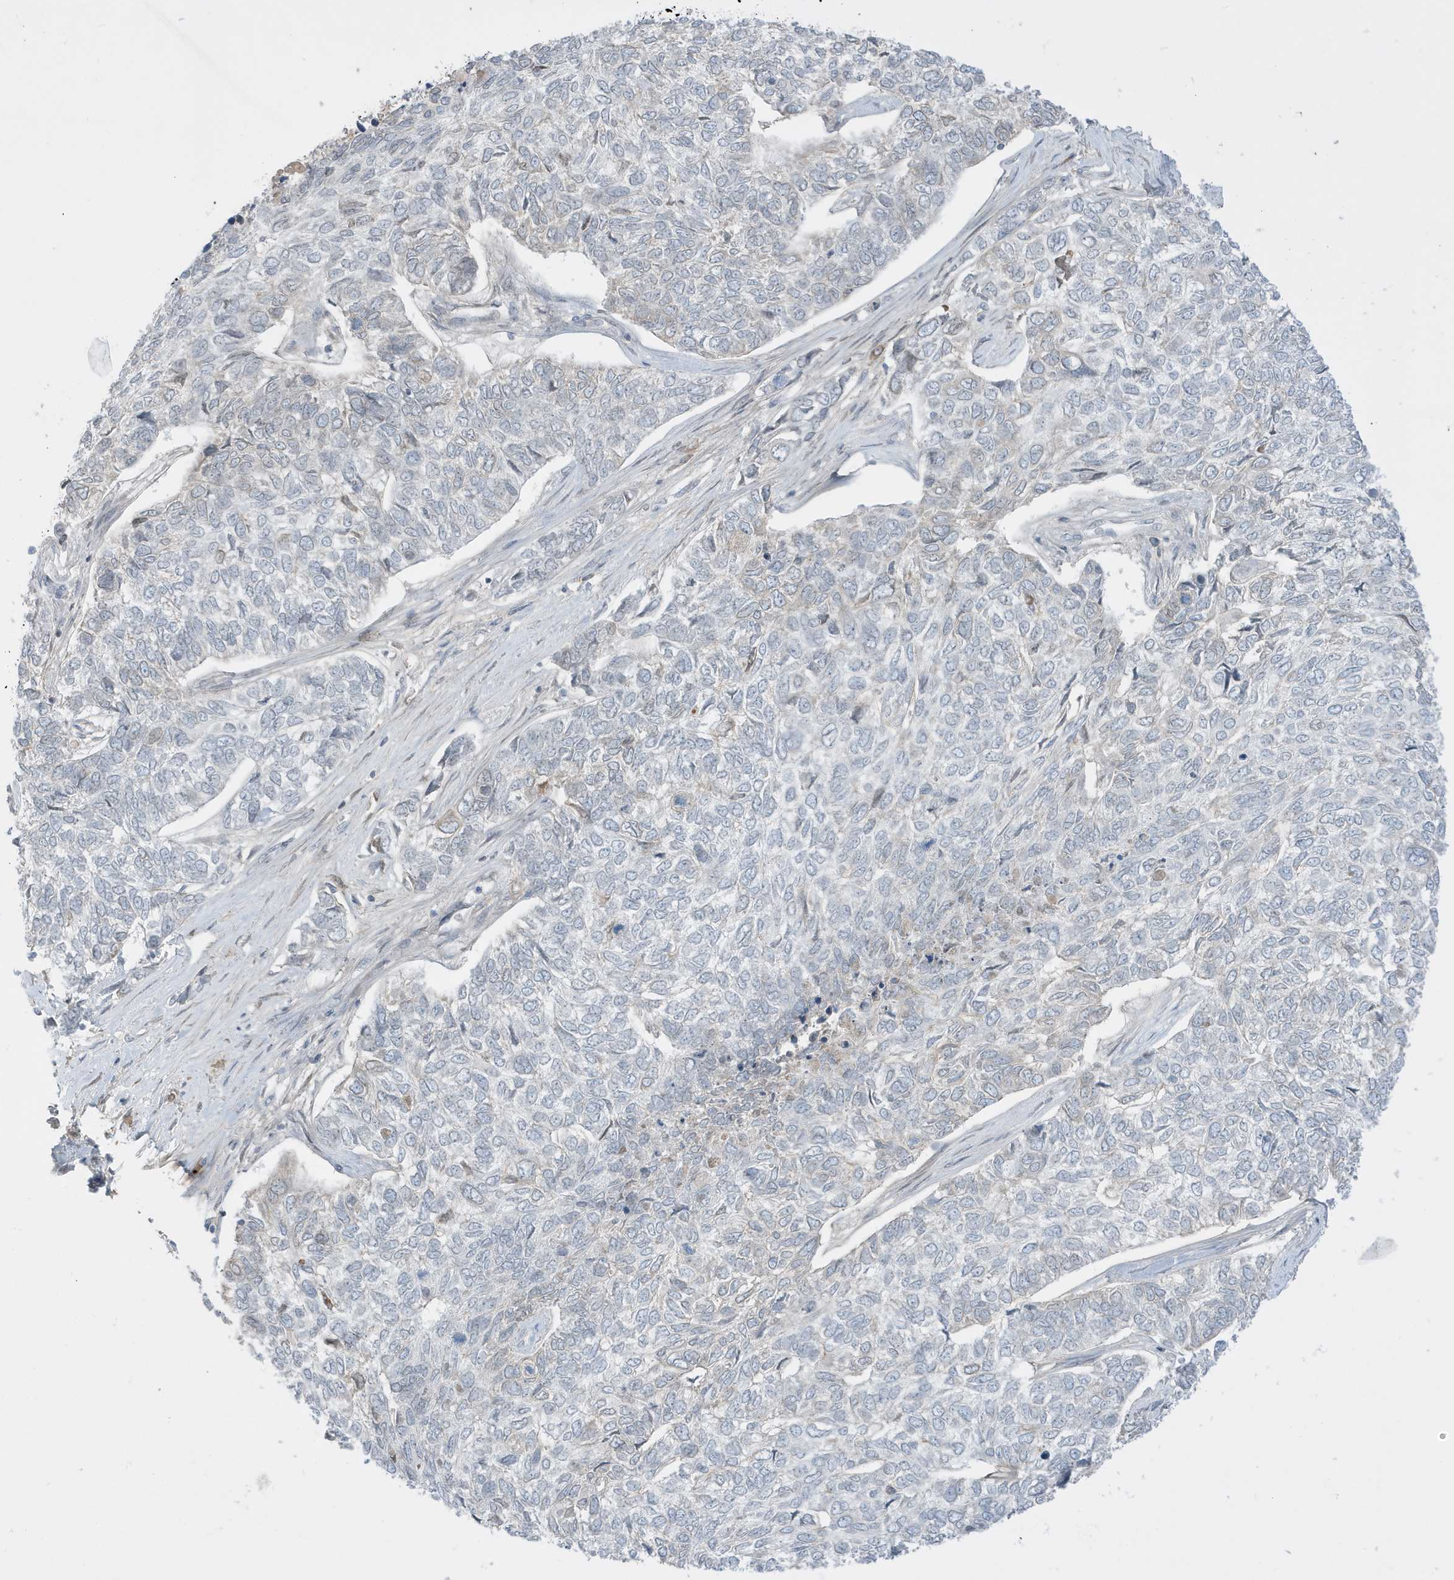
{"staining": {"intensity": "negative", "quantity": "none", "location": "none"}, "tissue": "skin cancer", "cell_type": "Tumor cells", "image_type": "cancer", "snomed": [{"axis": "morphology", "description": "Basal cell carcinoma"}, {"axis": "topography", "description": "Skin"}], "caption": "The histopathology image shows no staining of tumor cells in basal cell carcinoma (skin).", "gene": "FNDC1", "patient": {"sex": "female", "age": 65}}